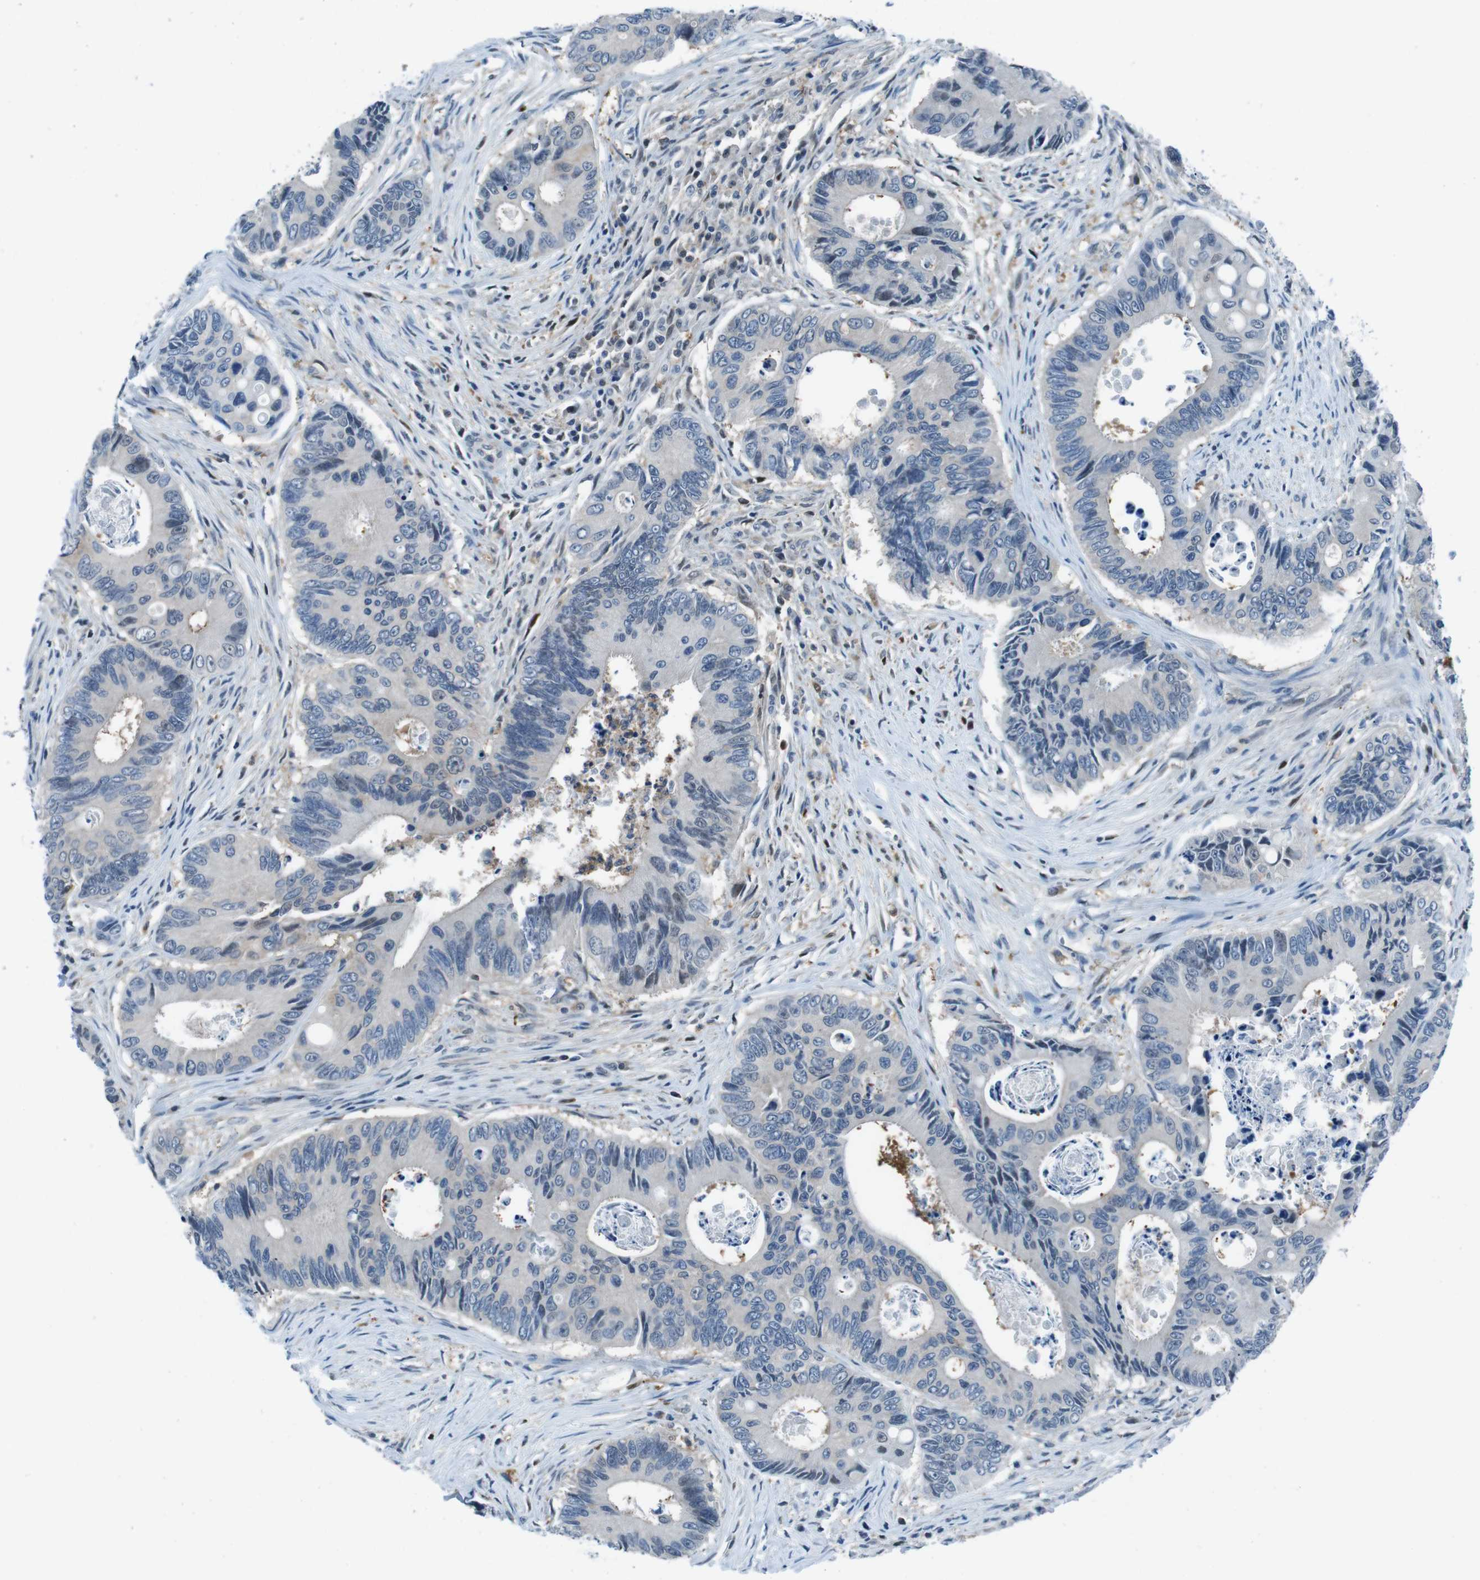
{"staining": {"intensity": "weak", "quantity": "<25%", "location": "nuclear"}, "tissue": "colorectal cancer", "cell_type": "Tumor cells", "image_type": "cancer", "snomed": [{"axis": "morphology", "description": "Inflammation, NOS"}, {"axis": "morphology", "description": "Adenocarcinoma, NOS"}, {"axis": "topography", "description": "Colon"}], "caption": "Colorectal cancer was stained to show a protein in brown. There is no significant positivity in tumor cells.", "gene": "NANOS2", "patient": {"sex": "male", "age": 72}}